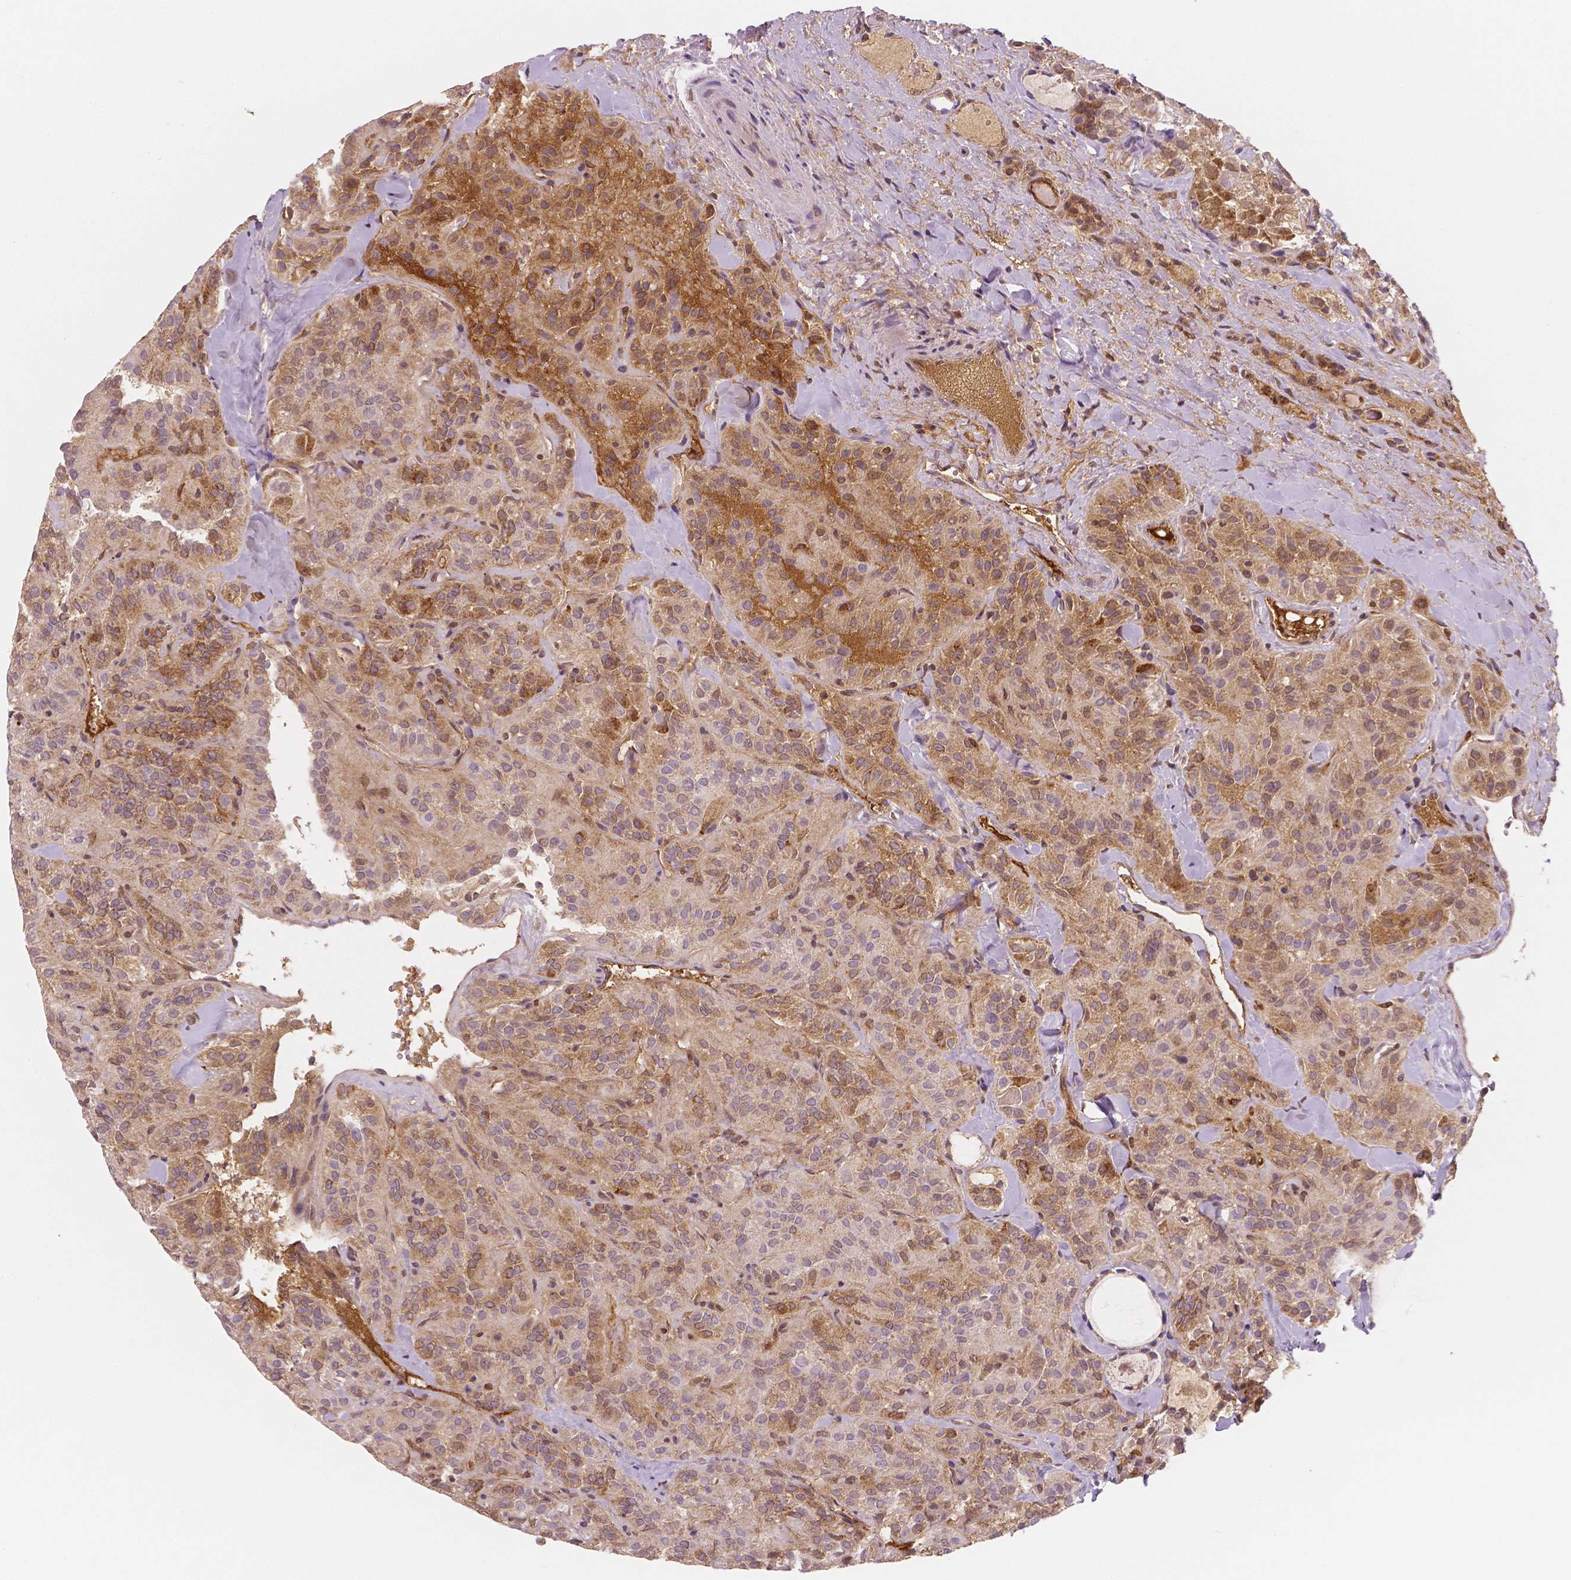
{"staining": {"intensity": "moderate", "quantity": ">75%", "location": "cytoplasmic/membranous"}, "tissue": "thyroid cancer", "cell_type": "Tumor cells", "image_type": "cancer", "snomed": [{"axis": "morphology", "description": "Papillary adenocarcinoma, NOS"}, {"axis": "topography", "description": "Thyroid gland"}], "caption": "Thyroid cancer was stained to show a protein in brown. There is medium levels of moderate cytoplasmic/membranous positivity in approximately >75% of tumor cells. (DAB = brown stain, brightfield microscopy at high magnification).", "gene": "APOA4", "patient": {"sex": "female", "age": 45}}